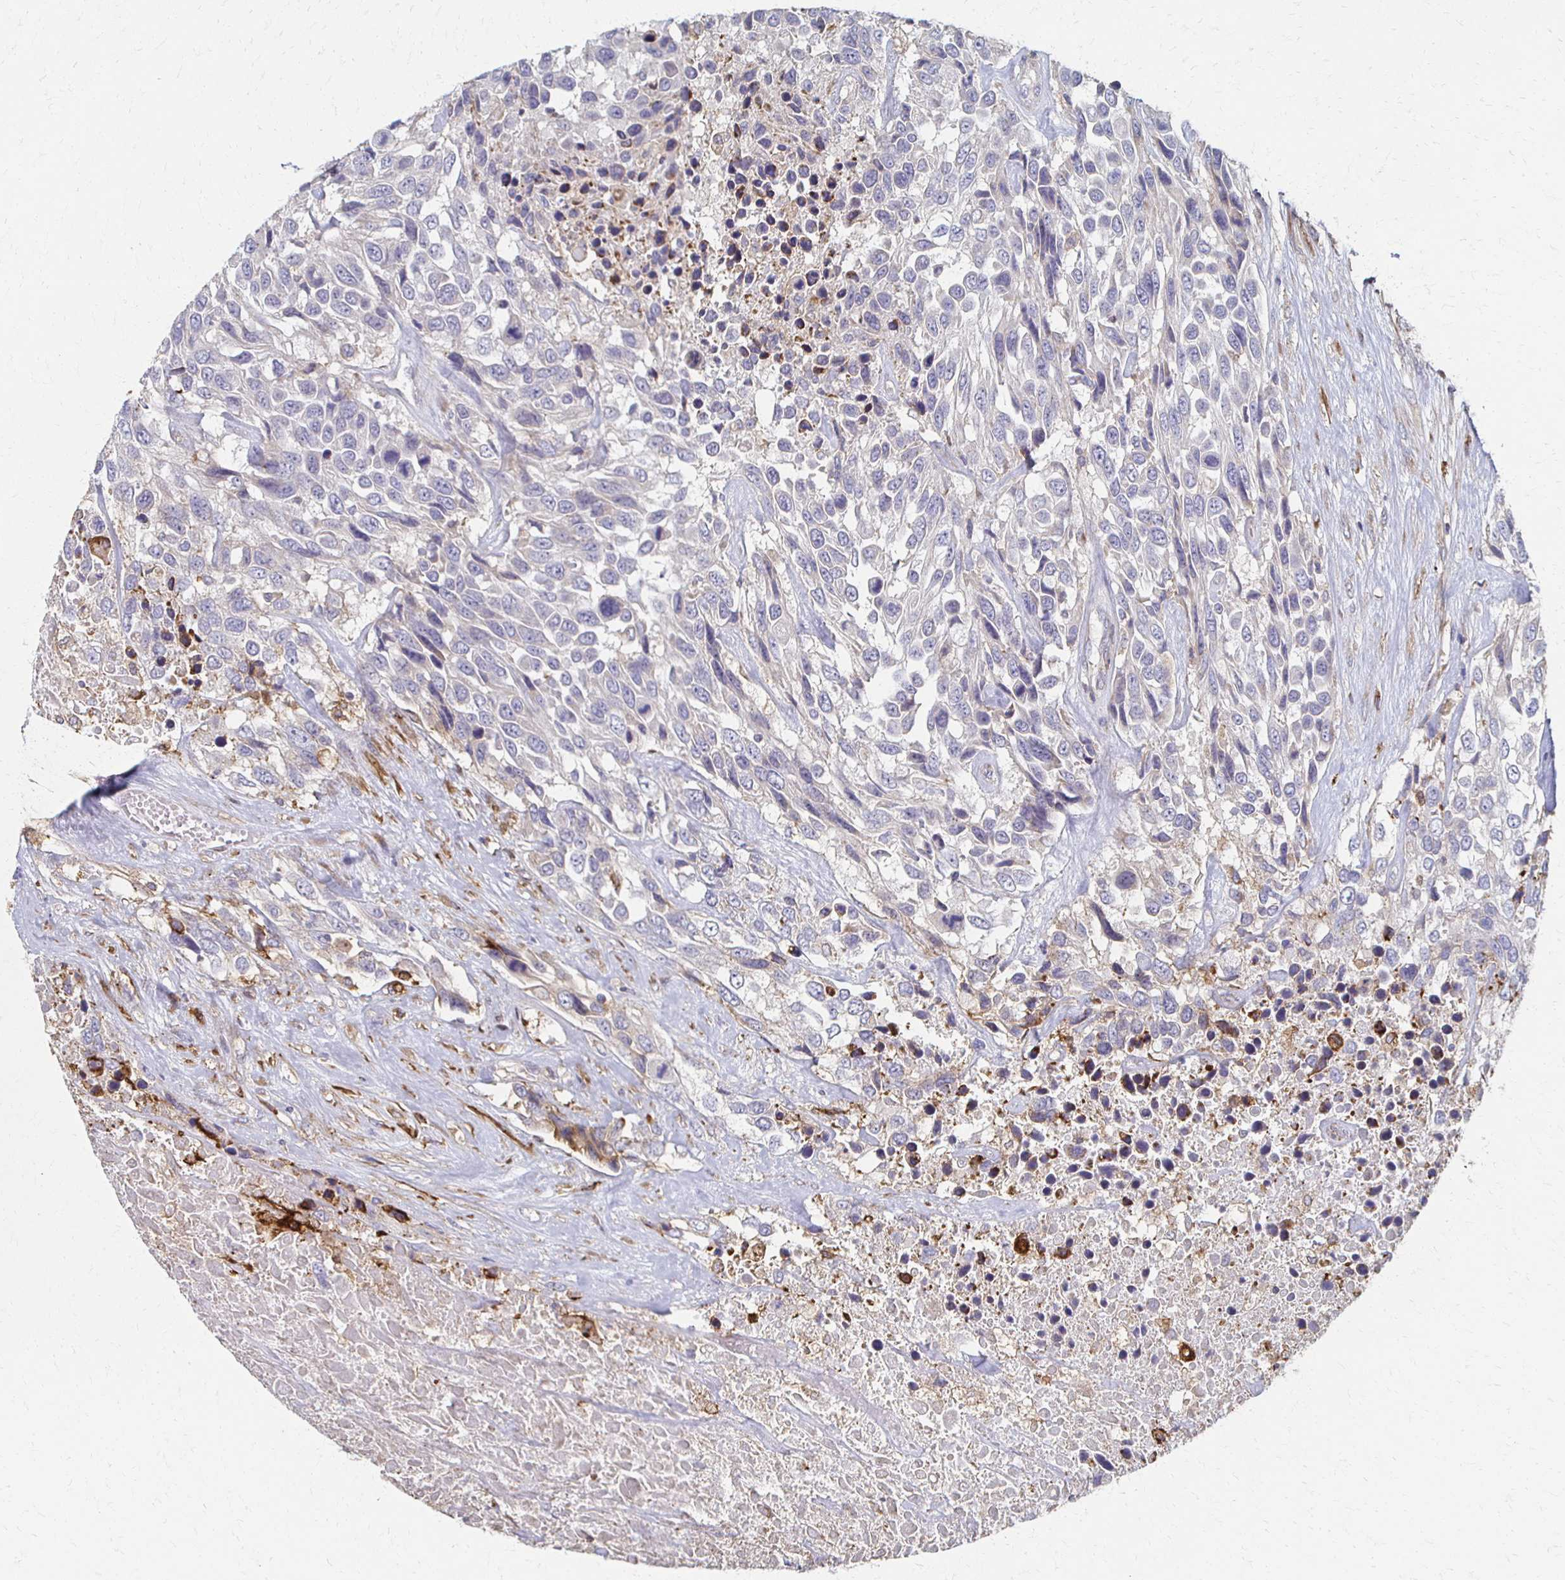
{"staining": {"intensity": "negative", "quantity": "none", "location": "none"}, "tissue": "urothelial cancer", "cell_type": "Tumor cells", "image_type": "cancer", "snomed": [{"axis": "morphology", "description": "Urothelial carcinoma, High grade"}, {"axis": "topography", "description": "Urinary bladder"}], "caption": "Urothelial cancer was stained to show a protein in brown. There is no significant expression in tumor cells. (DAB immunohistochemistry with hematoxylin counter stain).", "gene": "CX3CR1", "patient": {"sex": "female", "age": 70}}